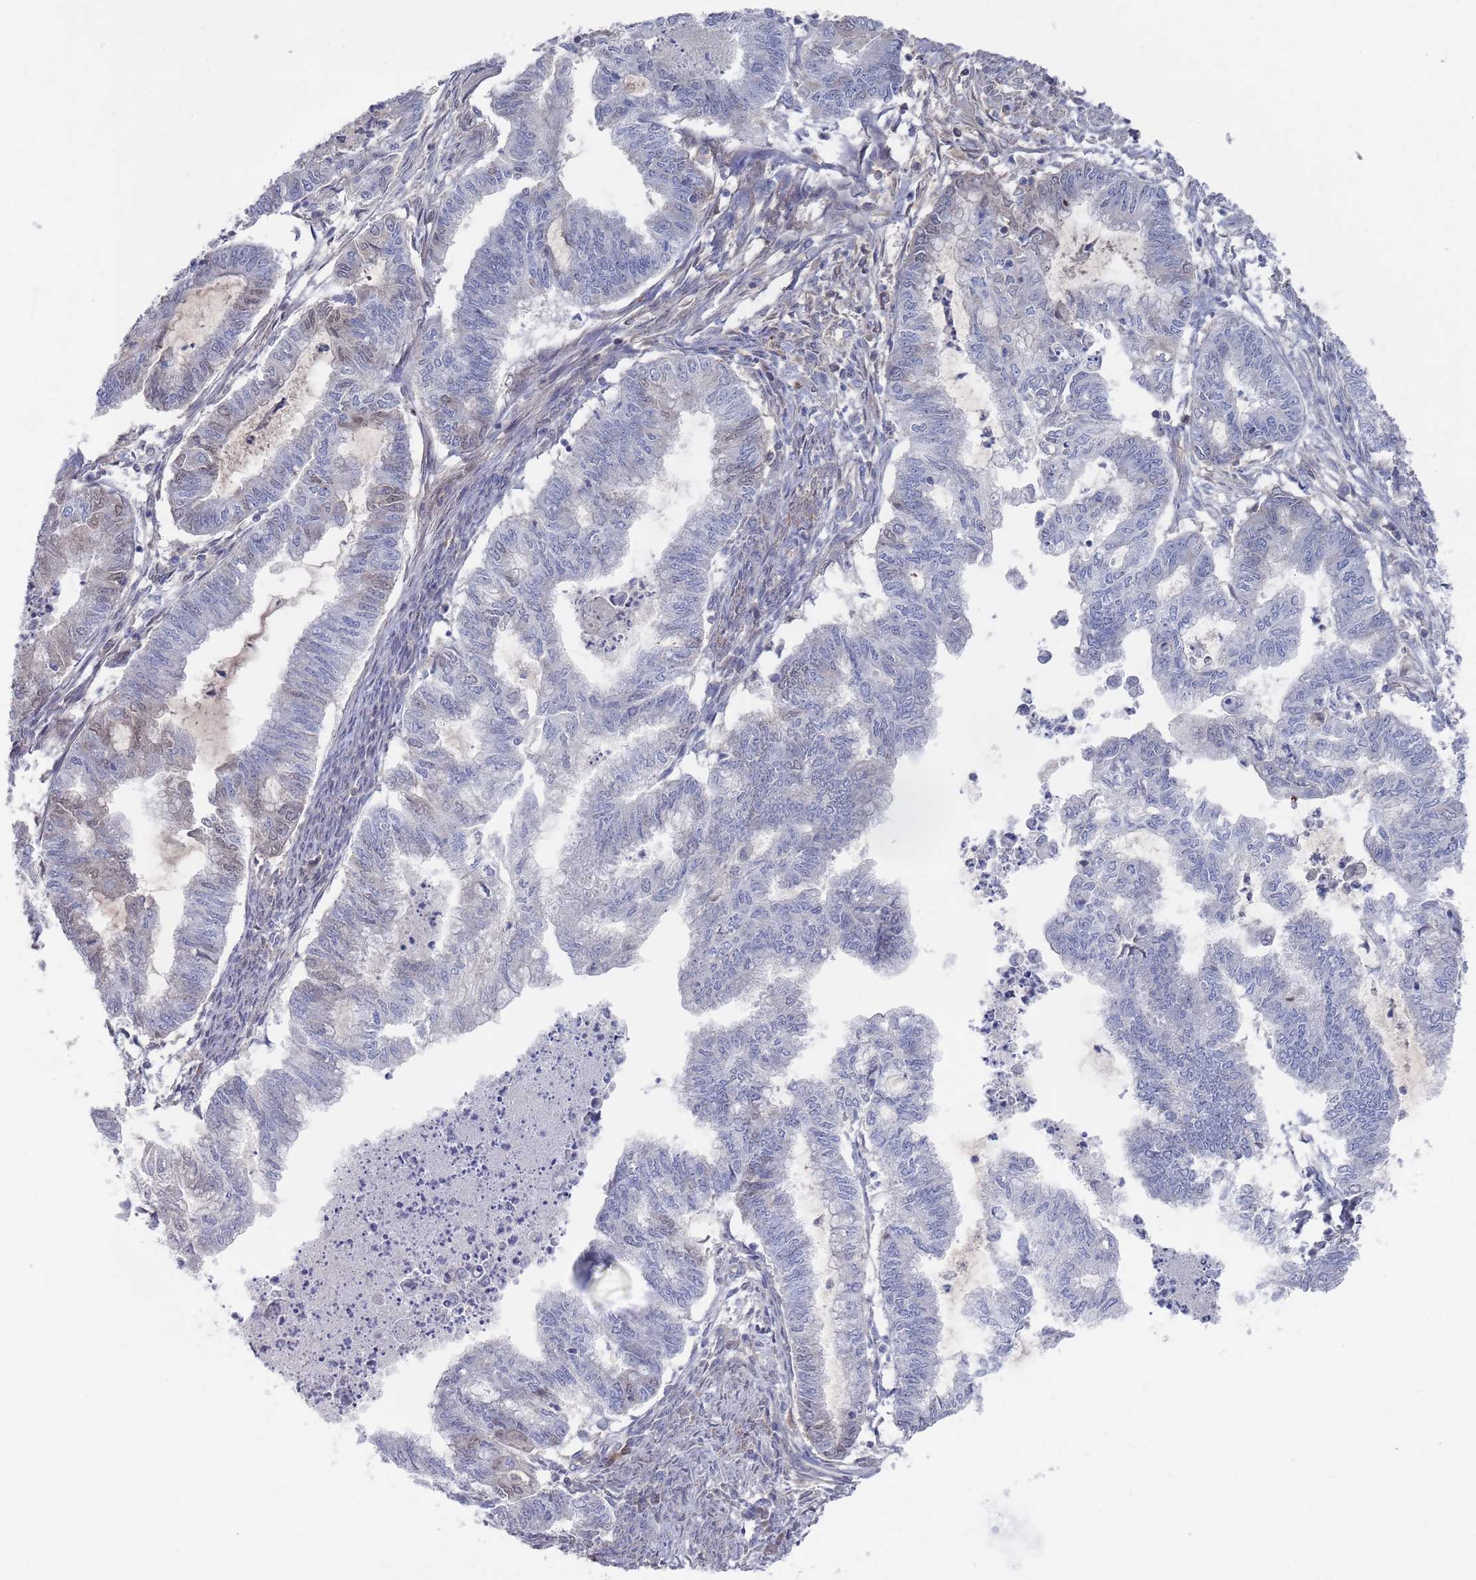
{"staining": {"intensity": "negative", "quantity": "none", "location": "none"}, "tissue": "endometrial cancer", "cell_type": "Tumor cells", "image_type": "cancer", "snomed": [{"axis": "morphology", "description": "Adenocarcinoma, NOS"}, {"axis": "topography", "description": "Endometrium"}], "caption": "Immunohistochemical staining of human endometrial cancer (adenocarcinoma) shows no significant staining in tumor cells.", "gene": "PLEKHA4", "patient": {"sex": "female", "age": 79}}